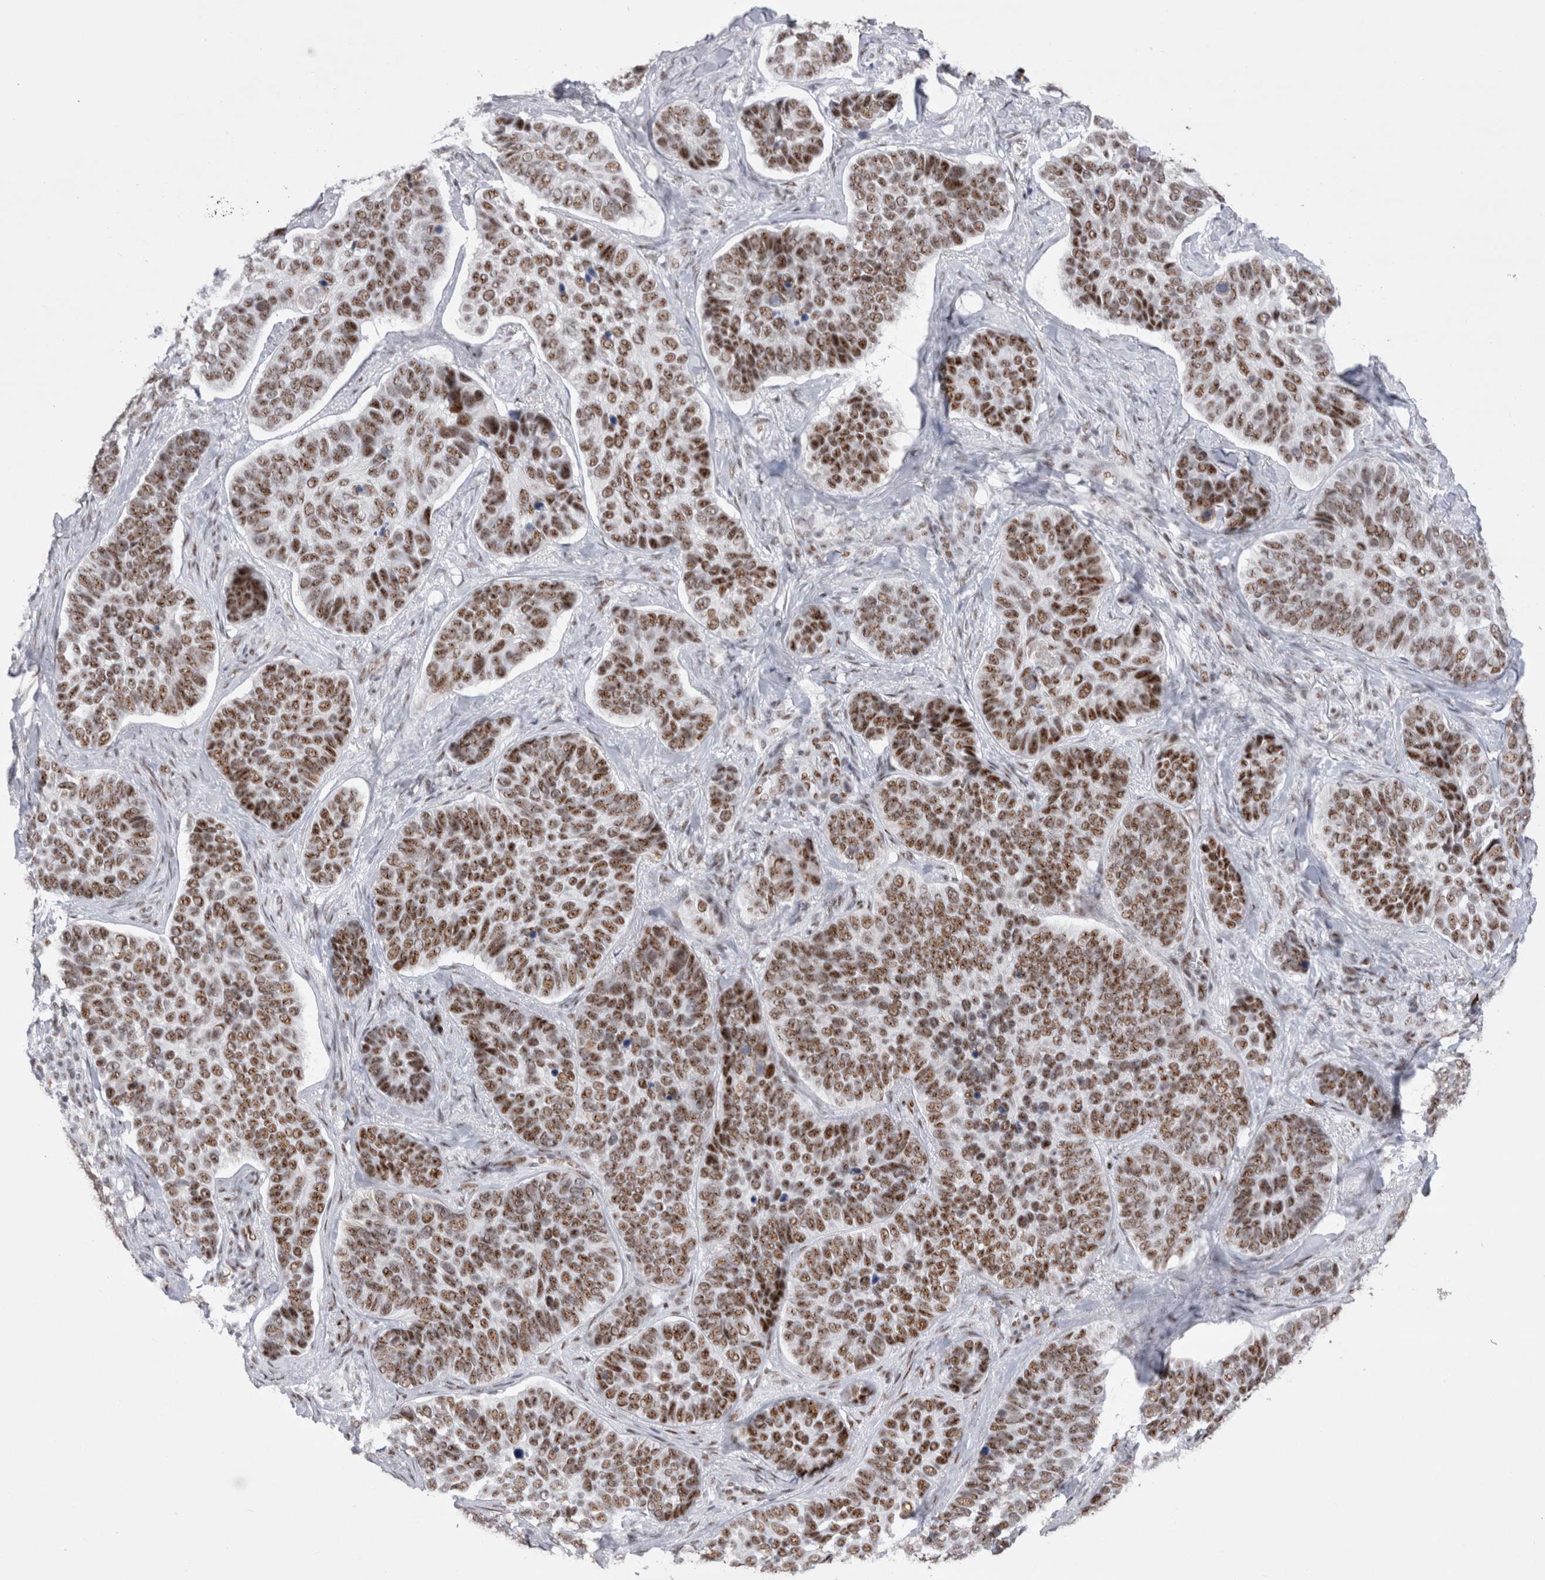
{"staining": {"intensity": "strong", "quantity": ">75%", "location": "nuclear"}, "tissue": "skin cancer", "cell_type": "Tumor cells", "image_type": "cancer", "snomed": [{"axis": "morphology", "description": "Basal cell carcinoma"}, {"axis": "topography", "description": "Skin"}], "caption": "Human basal cell carcinoma (skin) stained with a protein marker exhibits strong staining in tumor cells.", "gene": "RBM6", "patient": {"sex": "male", "age": 62}}